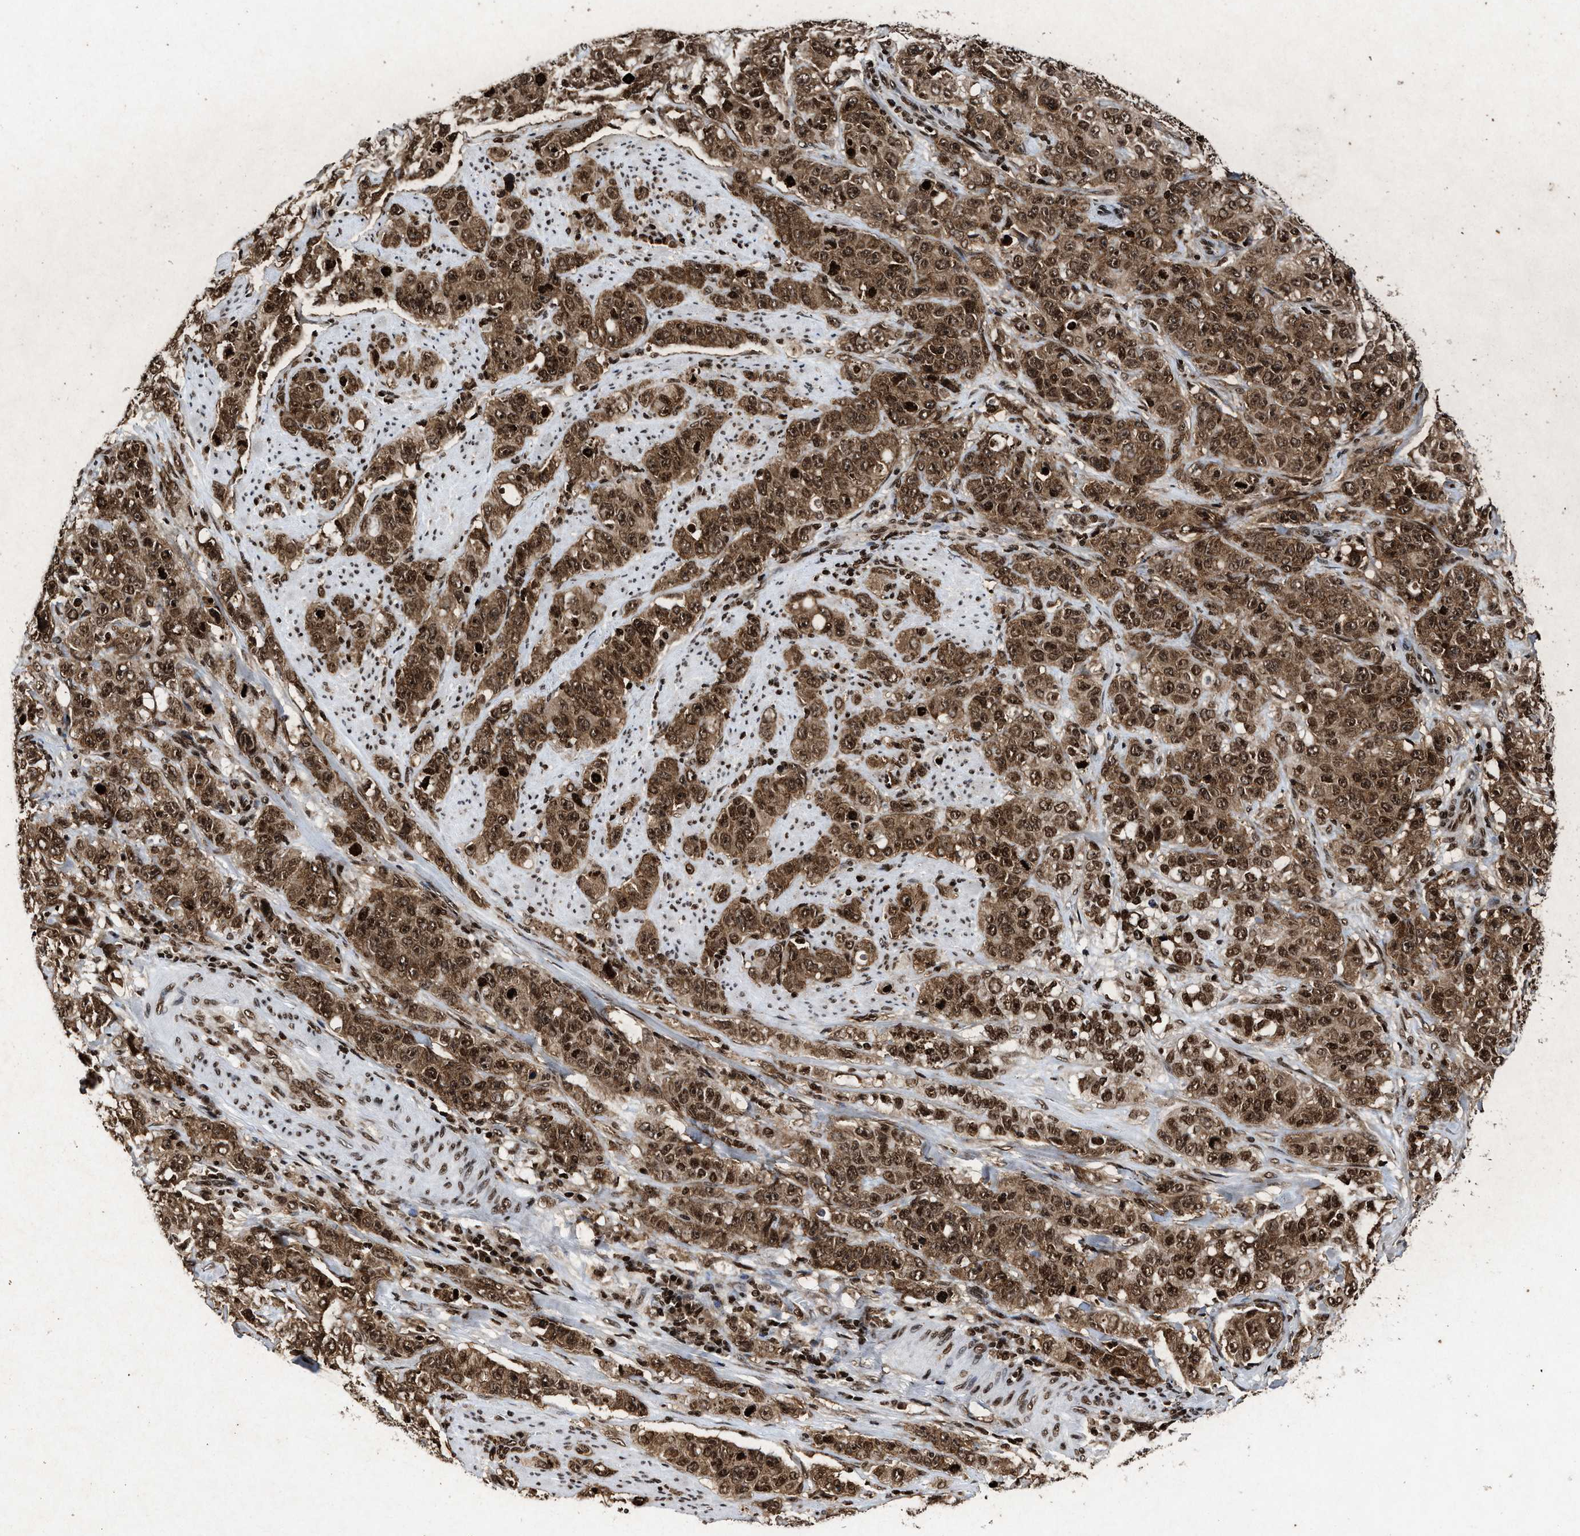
{"staining": {"intensity": "strong", "quantity": ">75%", "location": "cytoplasmic/membranous,nuclear"}, "tissue": "stomach cancer", "cell_type": "Tumor cells", "image_type": "cancer", "snomed": [{"axis": "morphology", "description": "Adenocarcinoma, NOS"}, {"axis": "topography", "description": "Stomach"}], "caption": "This is a histology image of immunohistochemistry (IHC) staining of stomach cancer (adenocarcinoma), which shows strong expression in the cytoplasmic/membranous and nuclear of tumor cells.", "gene": "ALYREF", "patient": {"sex": "male", "age": 48}}